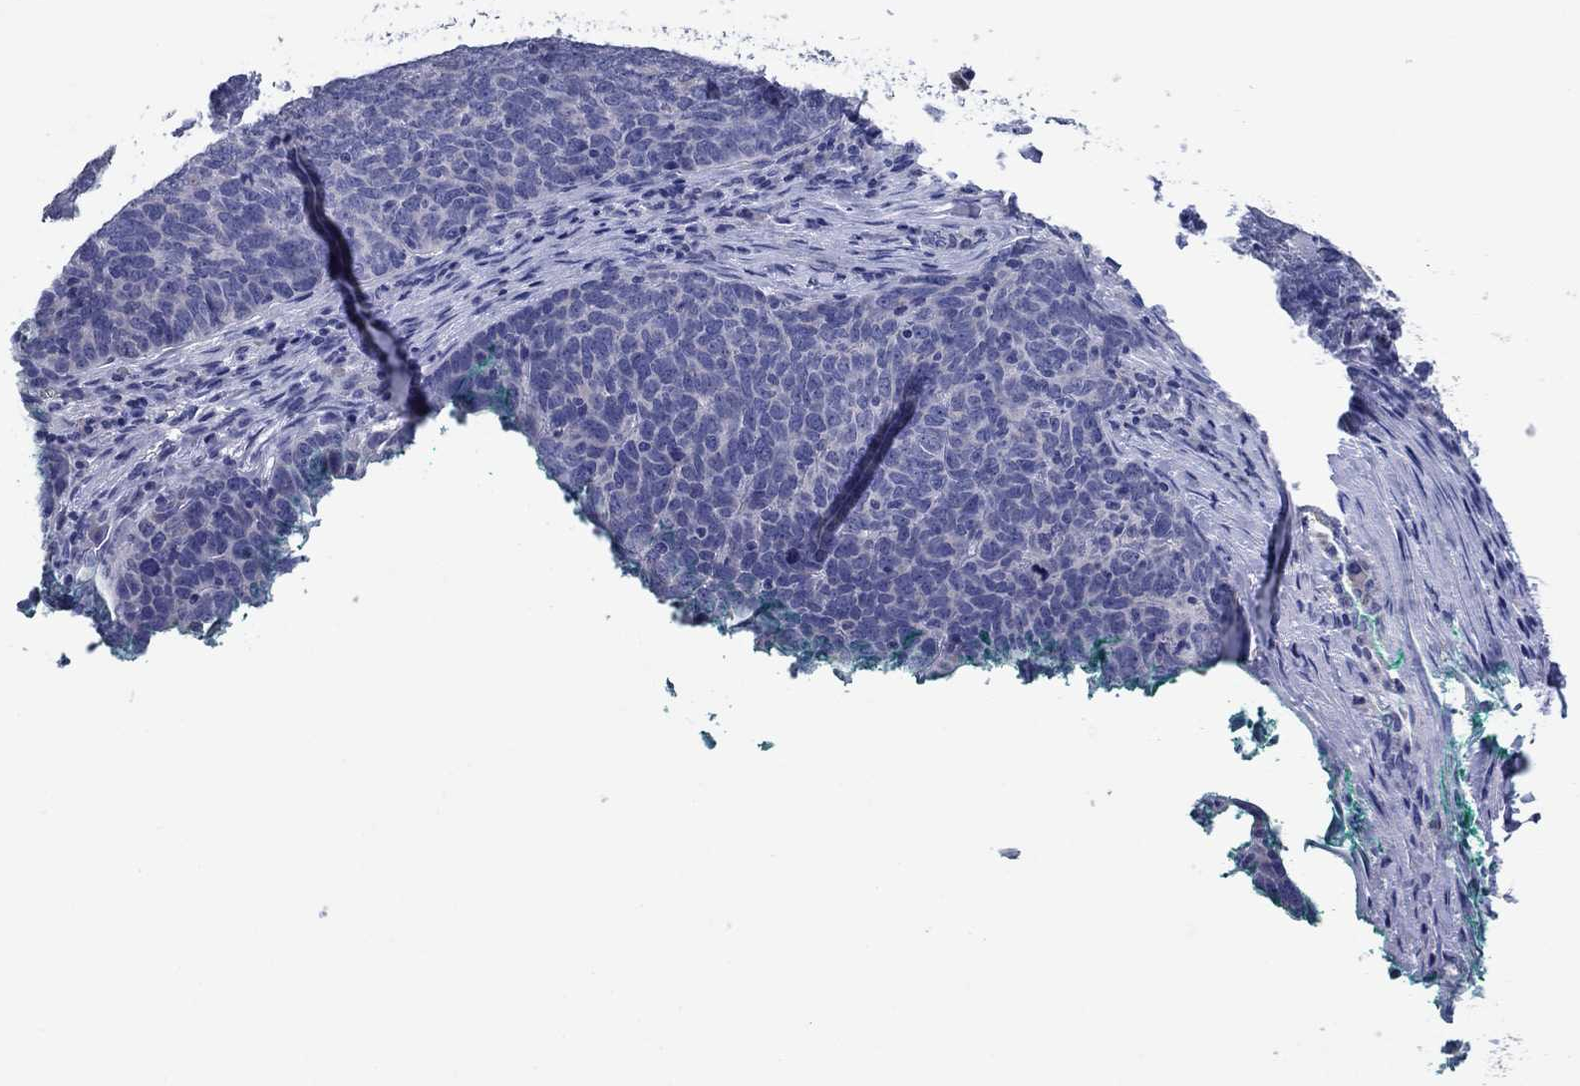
{"staining": {"intensity": "negative", "quantity": "none", "location": "none"}, "tissue": "skin cancer", "cell_type": "Tumor cells", "image_type": "cancer", "snomed": [{"axis": "morphology", "description": "Squamous cell carcinoma, NOS"}, {"axis": "topography", "description": "Skin"}, {"axis": "topography", "description": "Anal"}], "caption": "Tumor cells are negative for protein expression in human squamous cell carcinoma (skin).", "gene": "SULT2B1", "patient": {"sex": "female", "age": 51}}